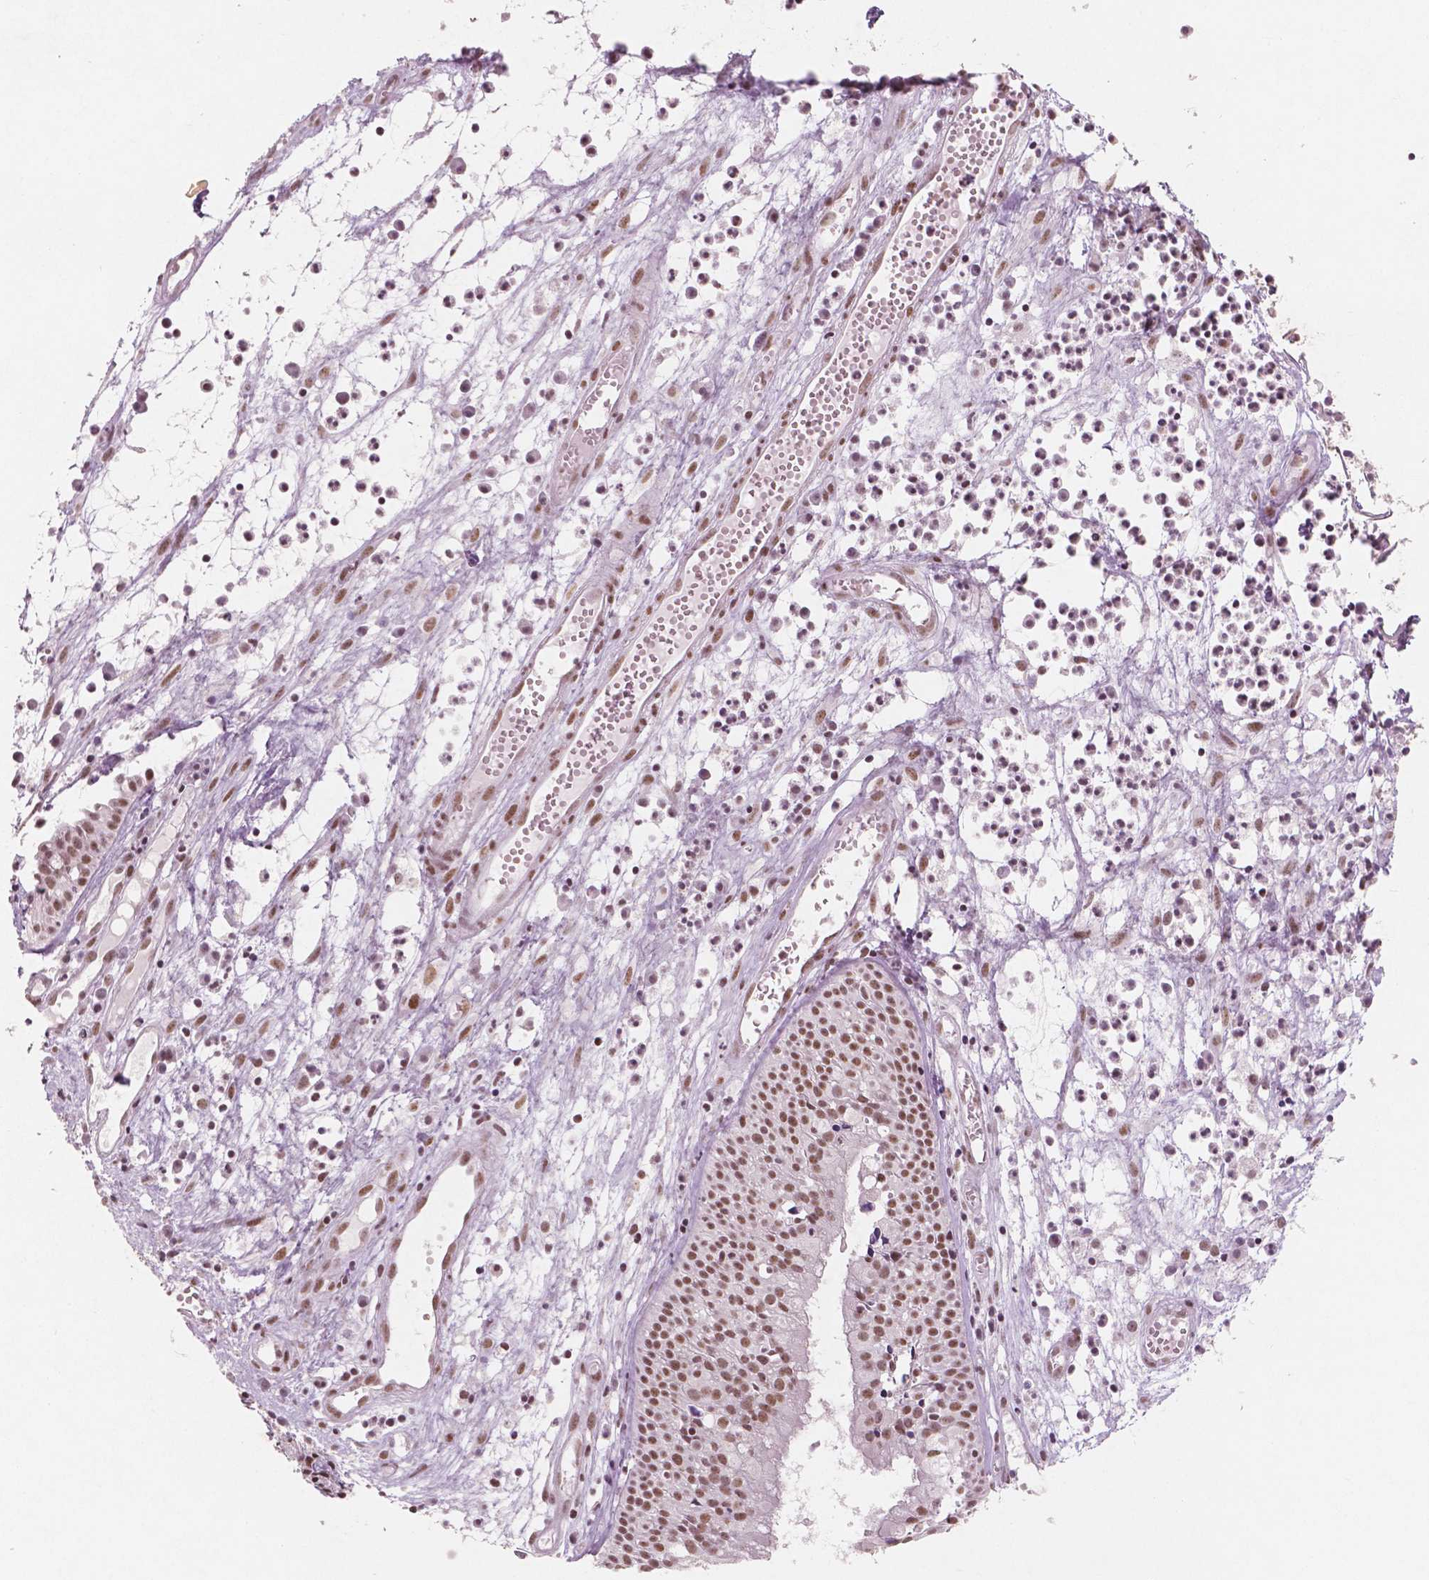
{"staining": {"intensity": "moderate", "quantity": ">75%", "location": "nuclear"}, "tissue": "nasopharynx", "cell_type": "Respiratory epithelial cells", "image_type": "normal", "snomed": [{"axis": "morphology", "description": "Normal tissue, NOS"}, {"axis": "topography", "description": "Nasopharynx"}], "caption": "Immunohistochemical staining of unremarkable human nasopharynx reveals medium levels of moderate nuclear expression in about >75% of respiratory epithelial cells.", "gene": "BRD4", "patient": {"sex": "male", "age": 31}}